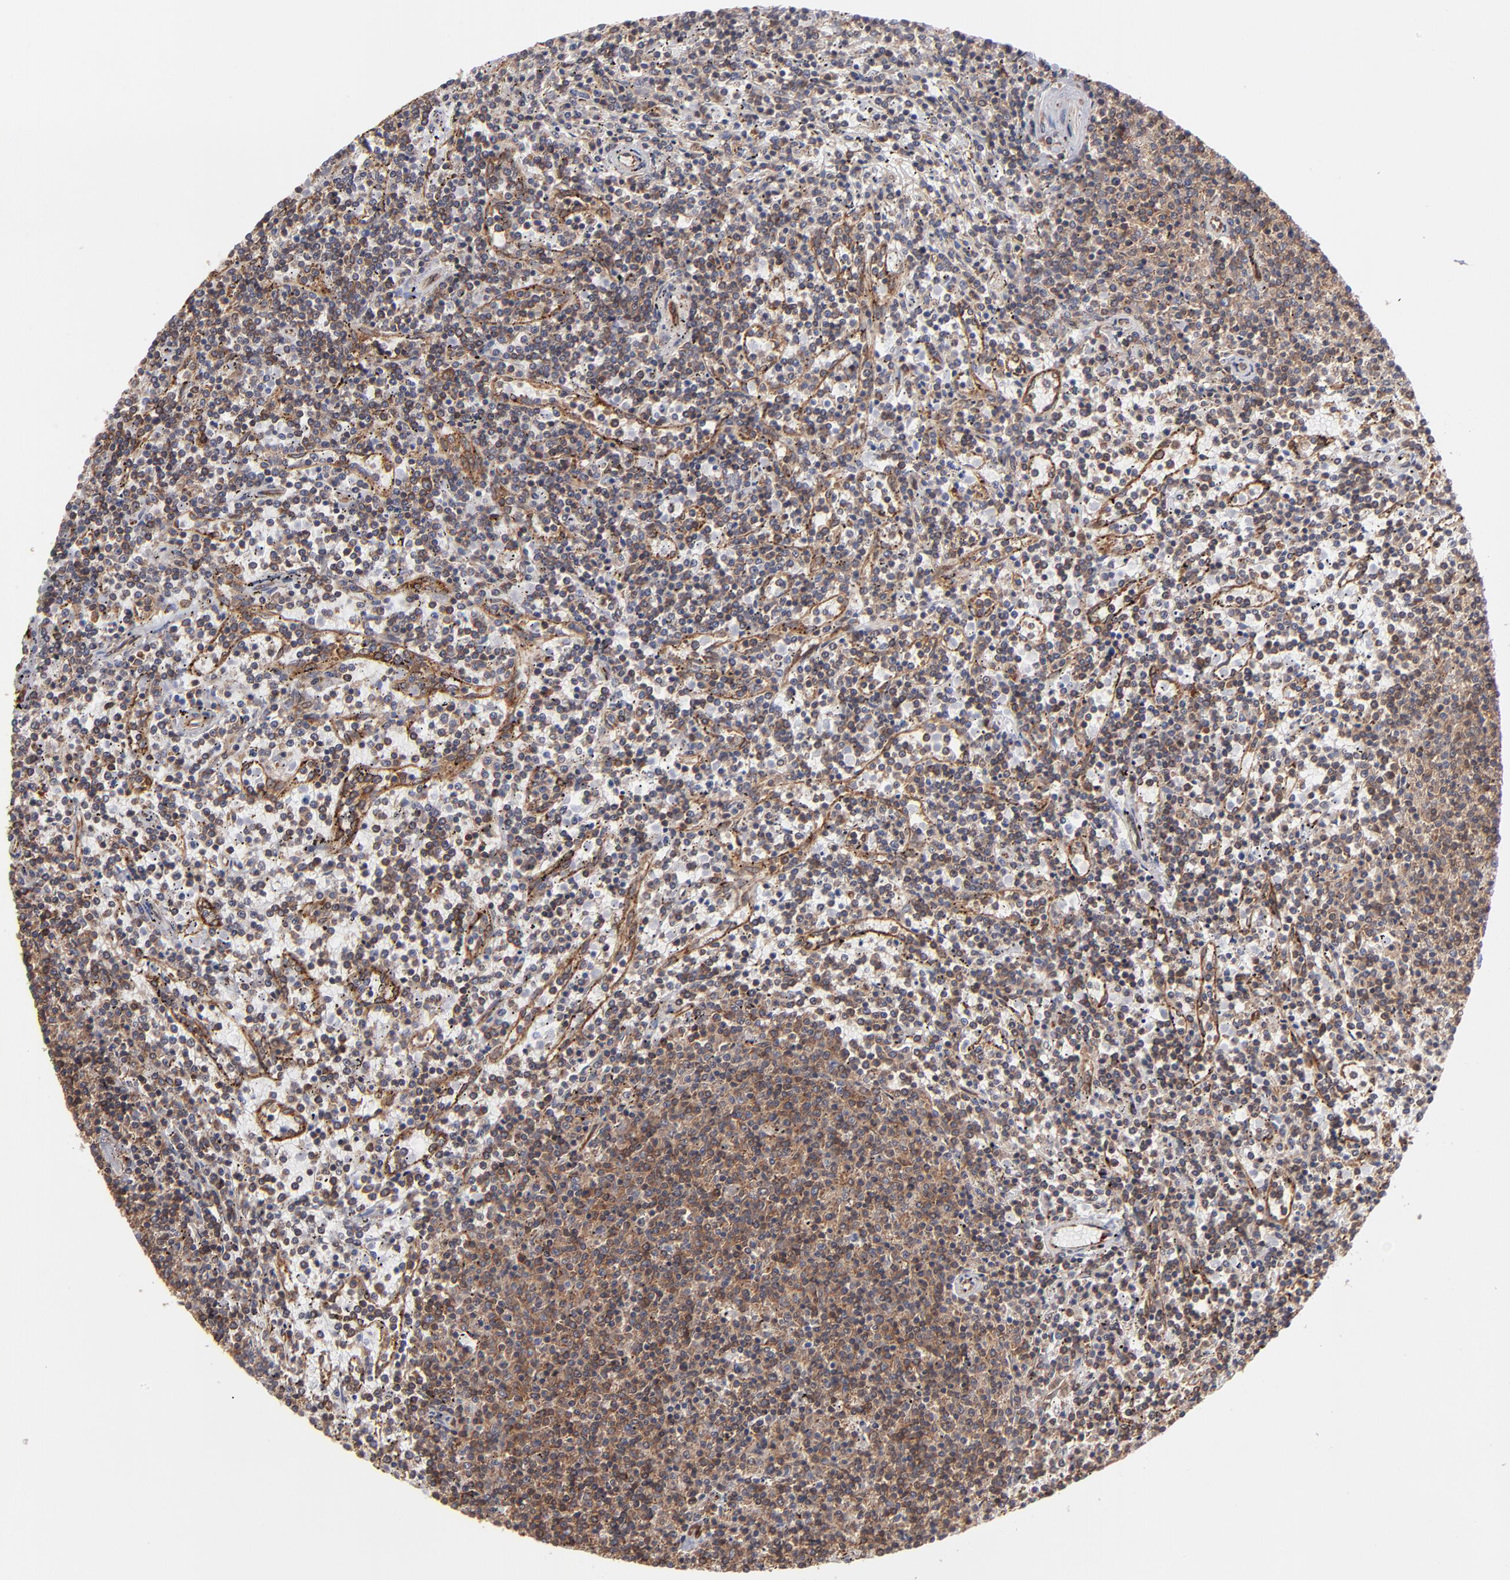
{"staining": {"intensity": "weak", "quantity": "25%-75%", "location": "cytoplasmic/membranous"}, "tissue": "lymphoma", "cell_type": "Tumor cells", "image_type": "cancer", "snomed": [{"axis": "morphology", "description": "Malignant lymphoma, non-Hodgkin's type, Low grade"}, {"axis": "topography", "description": "Spleen"}], "caption": "This is a micrograph of immunohistochemistry (IHC) staining of lymphoma, which shows weak positivity in the cytoplasmic/membranous of tumor cells.", "gene": "KTN1", "patient": {"sex": "female", "age": 50}}